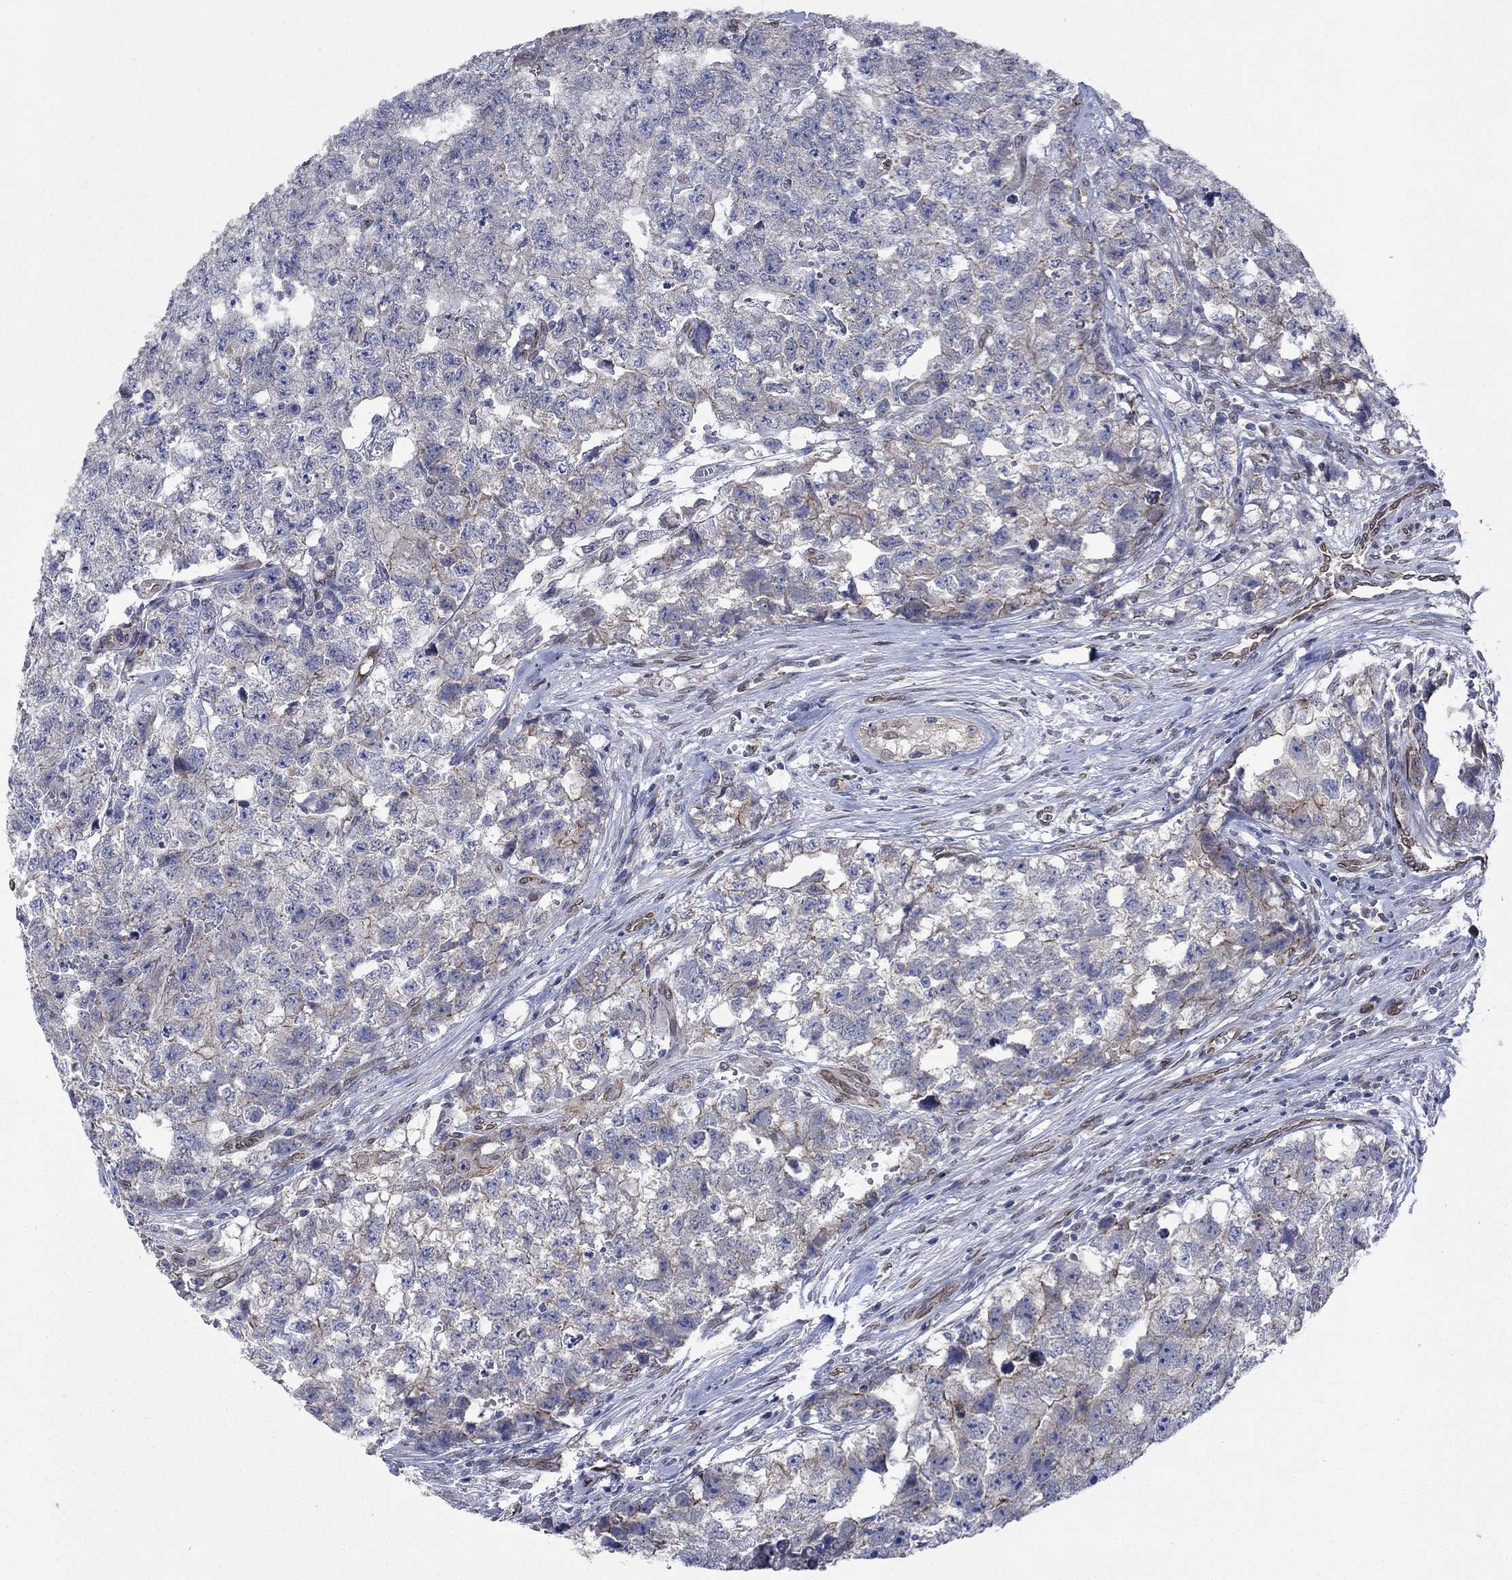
{"staining": {"intensity": "negative", "quantity": "none", "location": "none"}, "tissue": "testis cancer", "cell_type": "Tumor cells", "image_type": "cancer", "snomed": [{"axis": "morphology", "description": "Seminoma, NOS"}, {"axis": "morphology", "description": "Carcinoma, Embryonal, NOS"}, {"axis": "topography", "description": "Testis"}], "caption": "The micrograph reveals no significant staining in tumor cells of testis embryonal carcinoma.", "gene": "EMC9", "patient": {"sex": "male", "age": 22}}